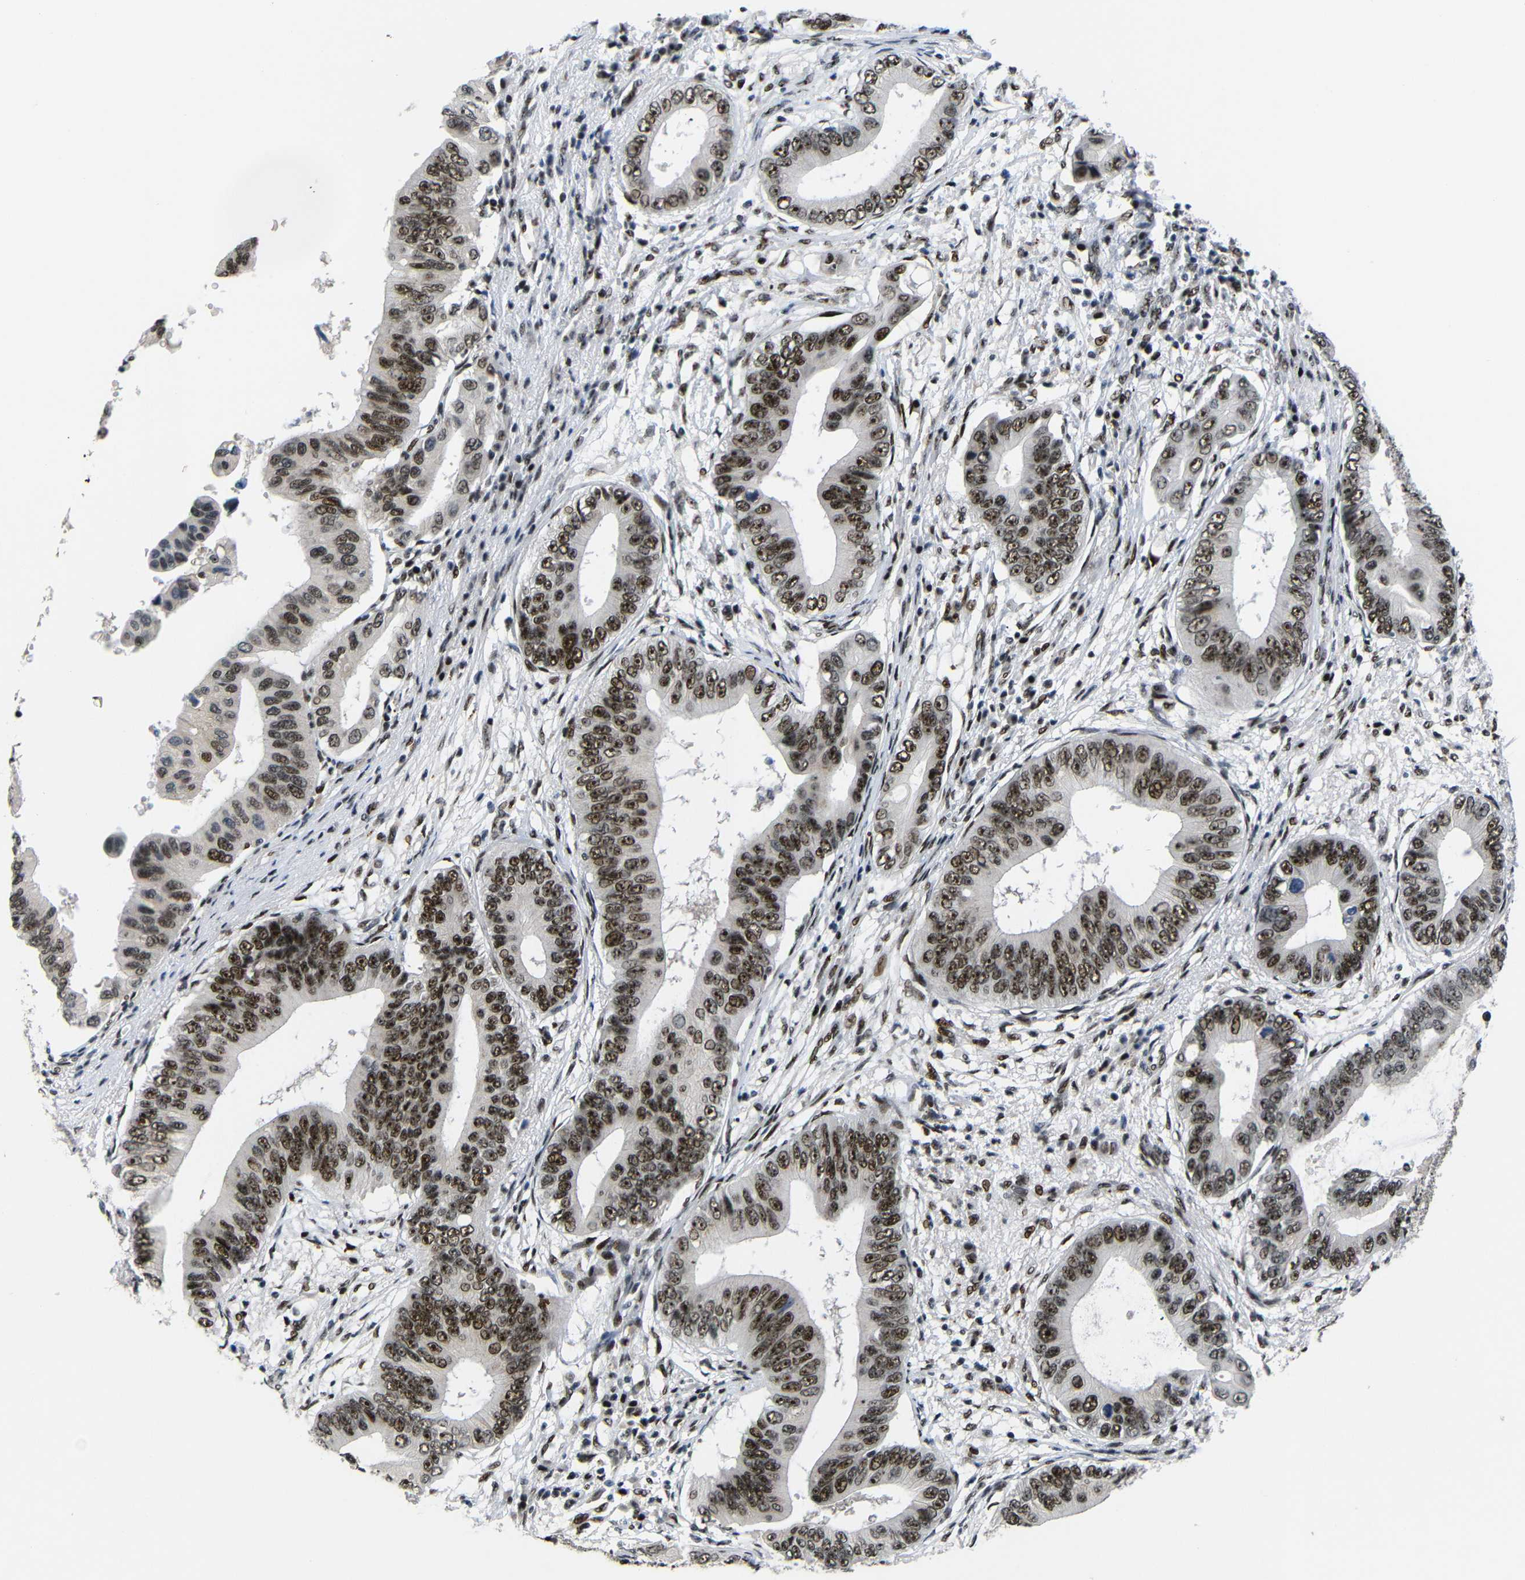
{"staining": {"intensity": "strong", "quantity": ">75%", "location": "nuclear"}, "tissue": "pancreatic cancer", "cell_type": "Tumor cells", "image_type": "cancer", "snomed": [{"axis": "morphology", "description": "Adenocarcinoma, NOS"}, {"axis": "topography", "description": "Pancreas"}], "caption": "This micrograph reveals immunohistochemistry staining of adenocarcinoma (pancreatic), with high strong nuclear positivity in about >75% of tumor cells.", "gene": "SETDB2", "patient": {"sex": "male", "age": 77}}